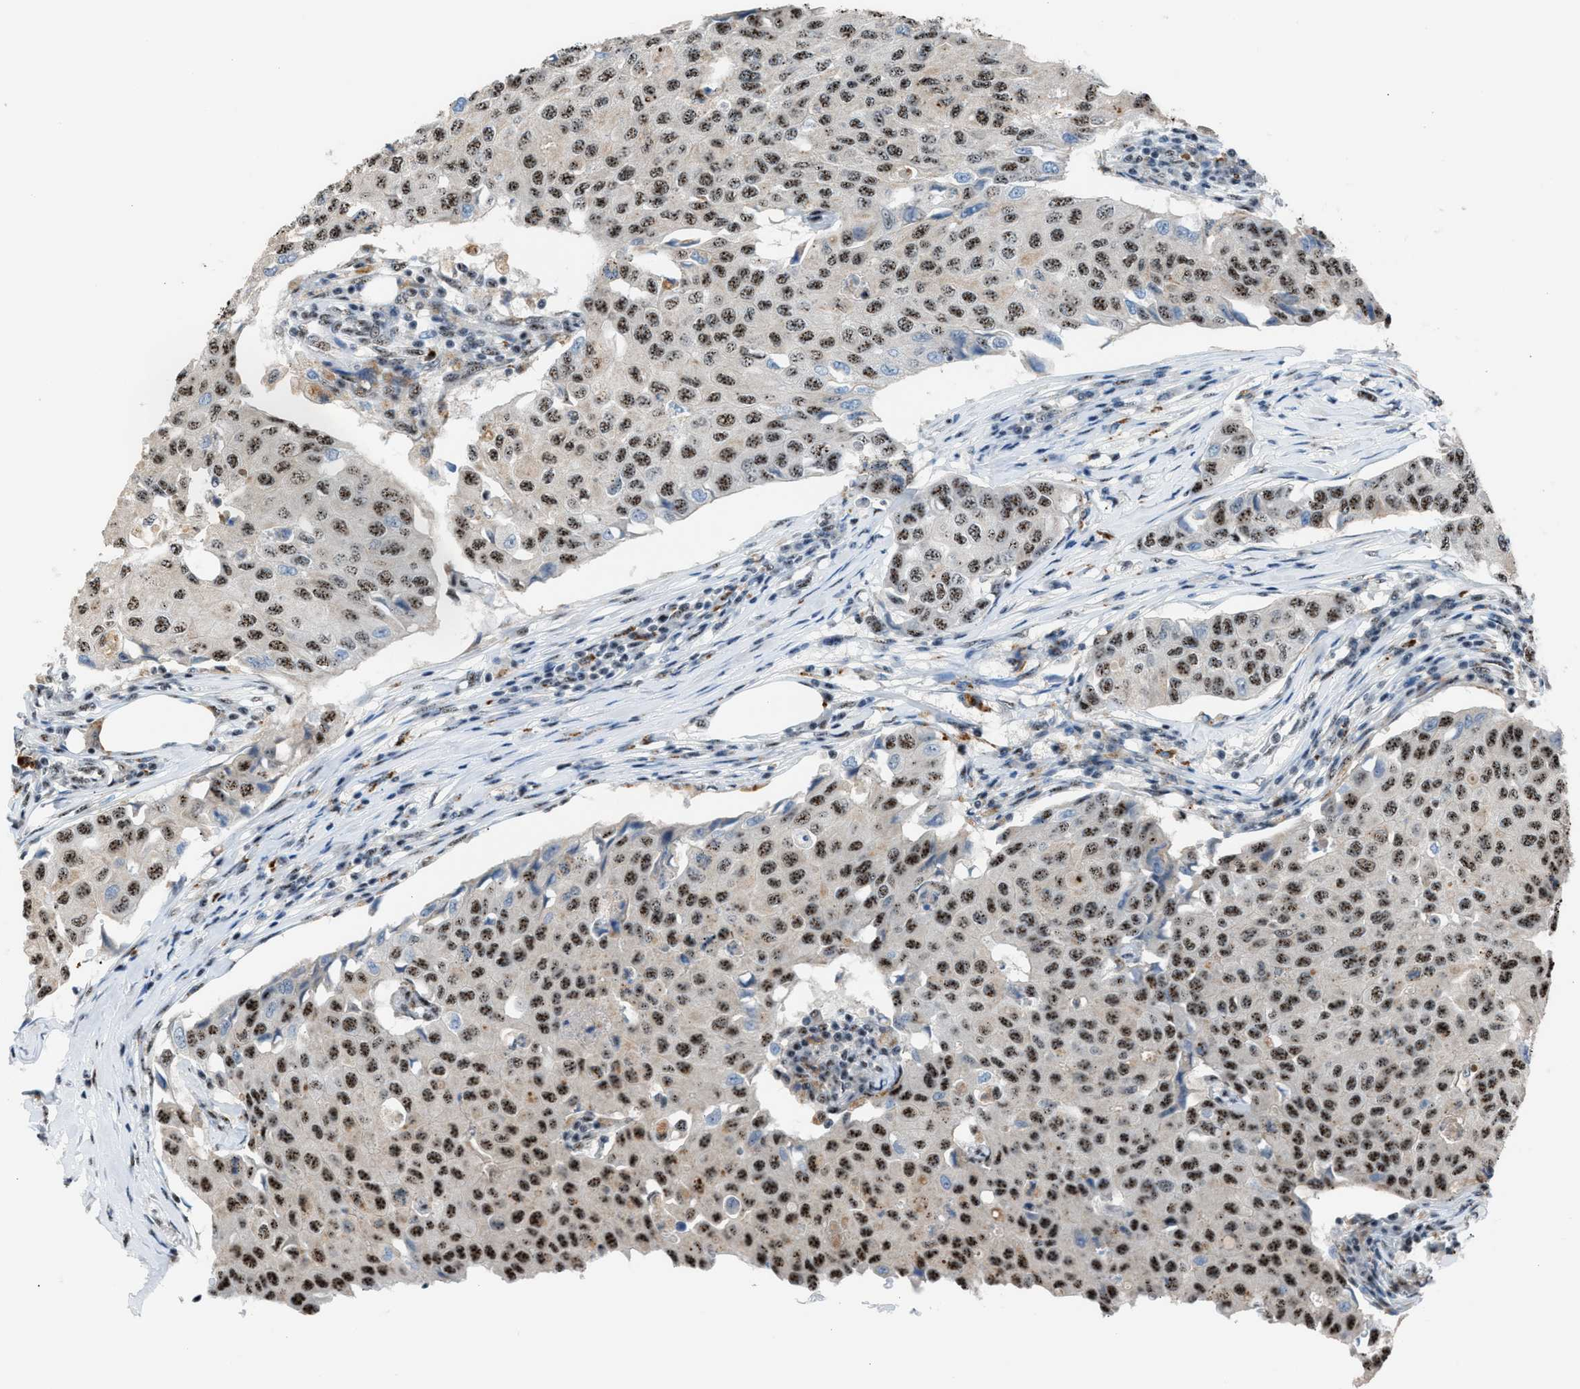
{"staining": {"intensity": "moderate", "quantity": ">75%", "location": "nuclear"}, "tissue": "breast cancer", "cell_type": "Tumor cells", "image_type": "cancer", "snomed": [{"axis": "morphology", "description": "Duct carcinoma"}, {"axis": "topography", "description": "Breast"}], "caption": "Human intraductal carcinoma (breast) stained with a protein marker displays moderate staining in tumor cells.", "gene": "CENPP", "patient": {"sex": "female", "age": 80}}